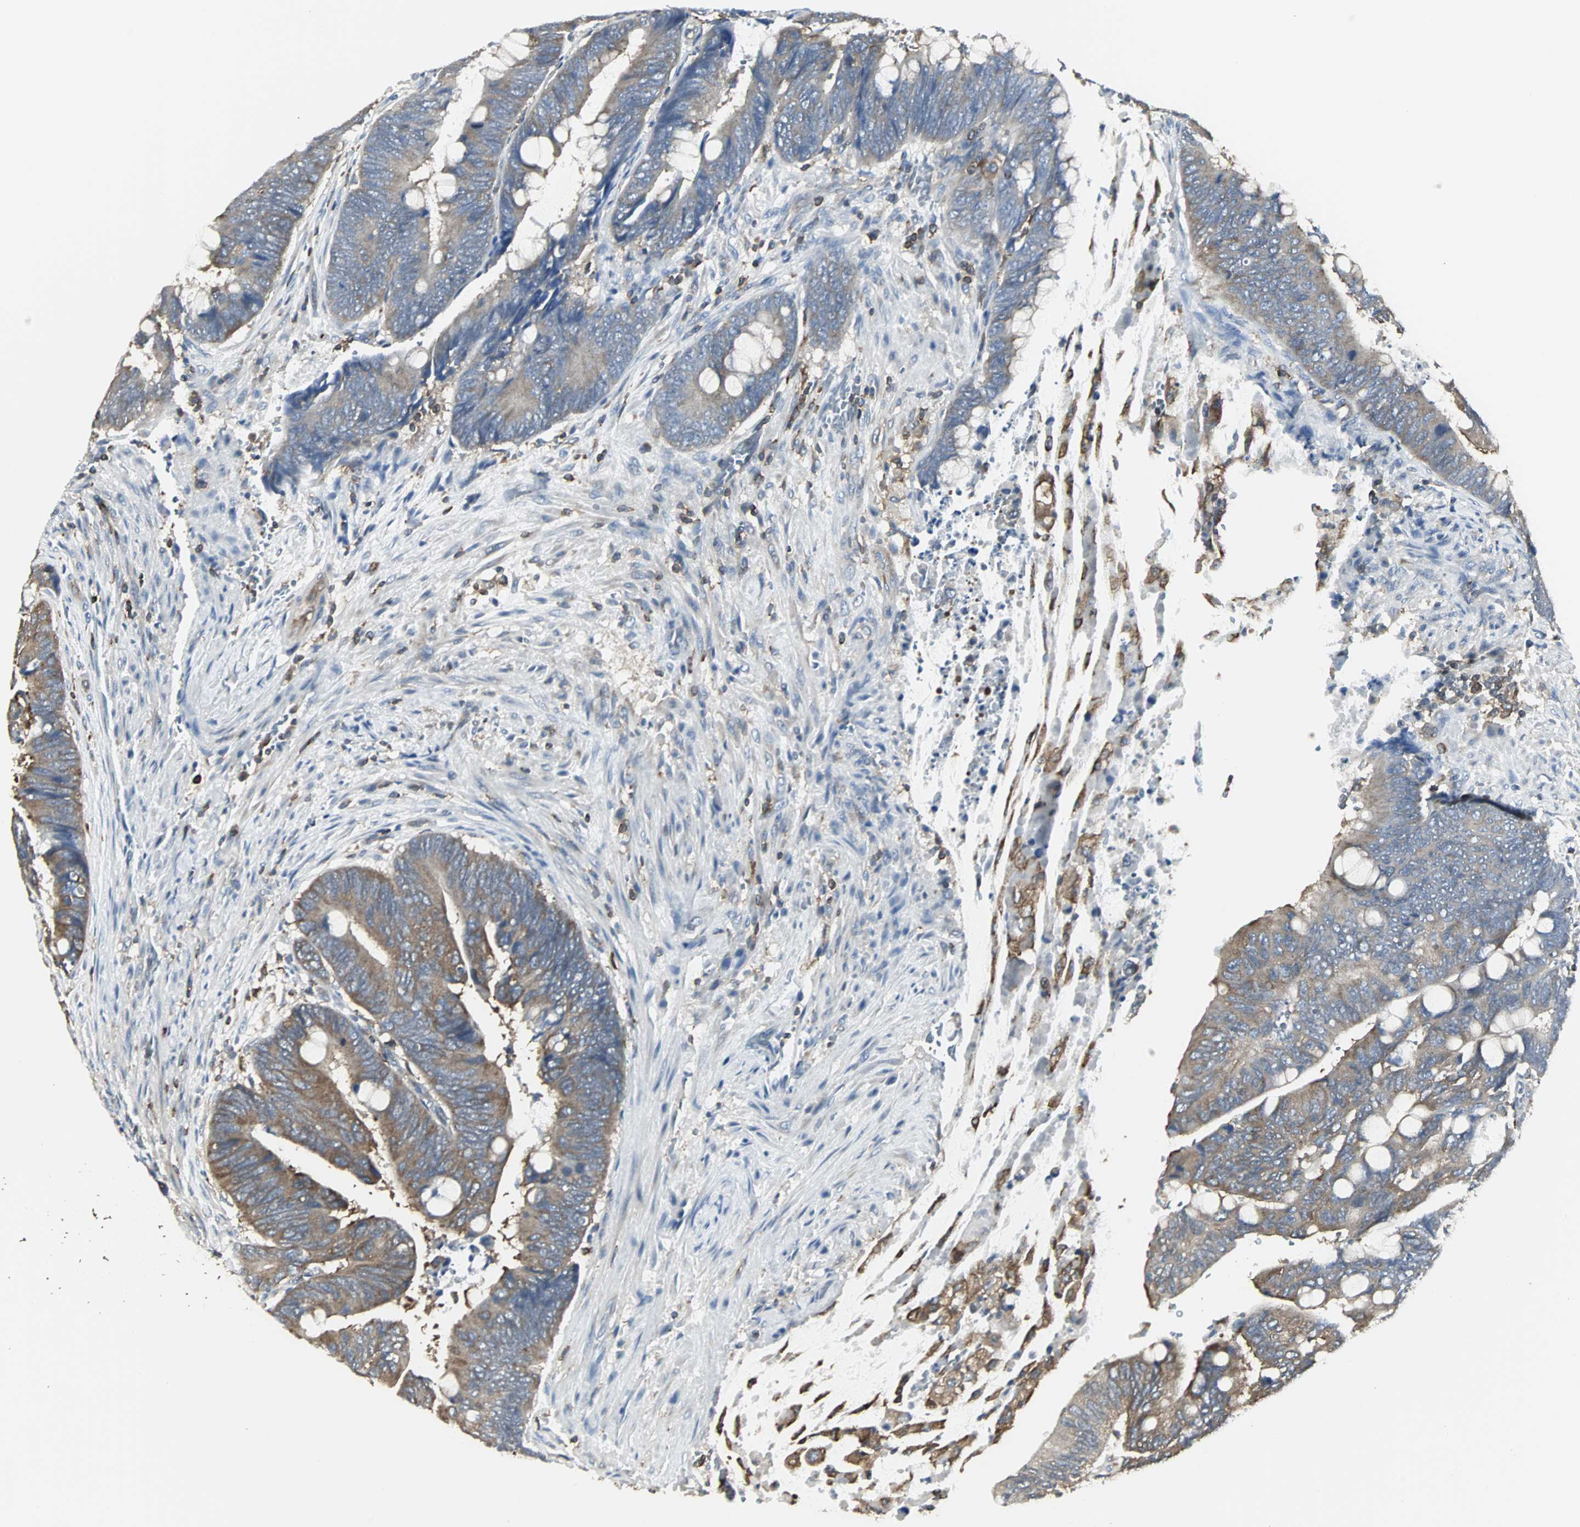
{"staining": {"intensity": "moderate", "quantity": ">75%", "location": "cytoplasmic/membranous"}, "tissue": "colorectal cancer", "cell_type": "Tumor cells", "image_type": "cancer", "snomed": [{"axis": "morphology", "description": "Normal tissue, NOS"}, {"axis": "morphology", "description": "Adenocarcinoma, NOS"}, {"axis": "topography", "description": "Rectum"}], "caption": "Human colorectal cancer (adenocarcinoma) stained with a protein marker displays moderate staining in tumor cells.", "gene": "LRRFIP1", "patient": {"sex": "male", "age": 92}}